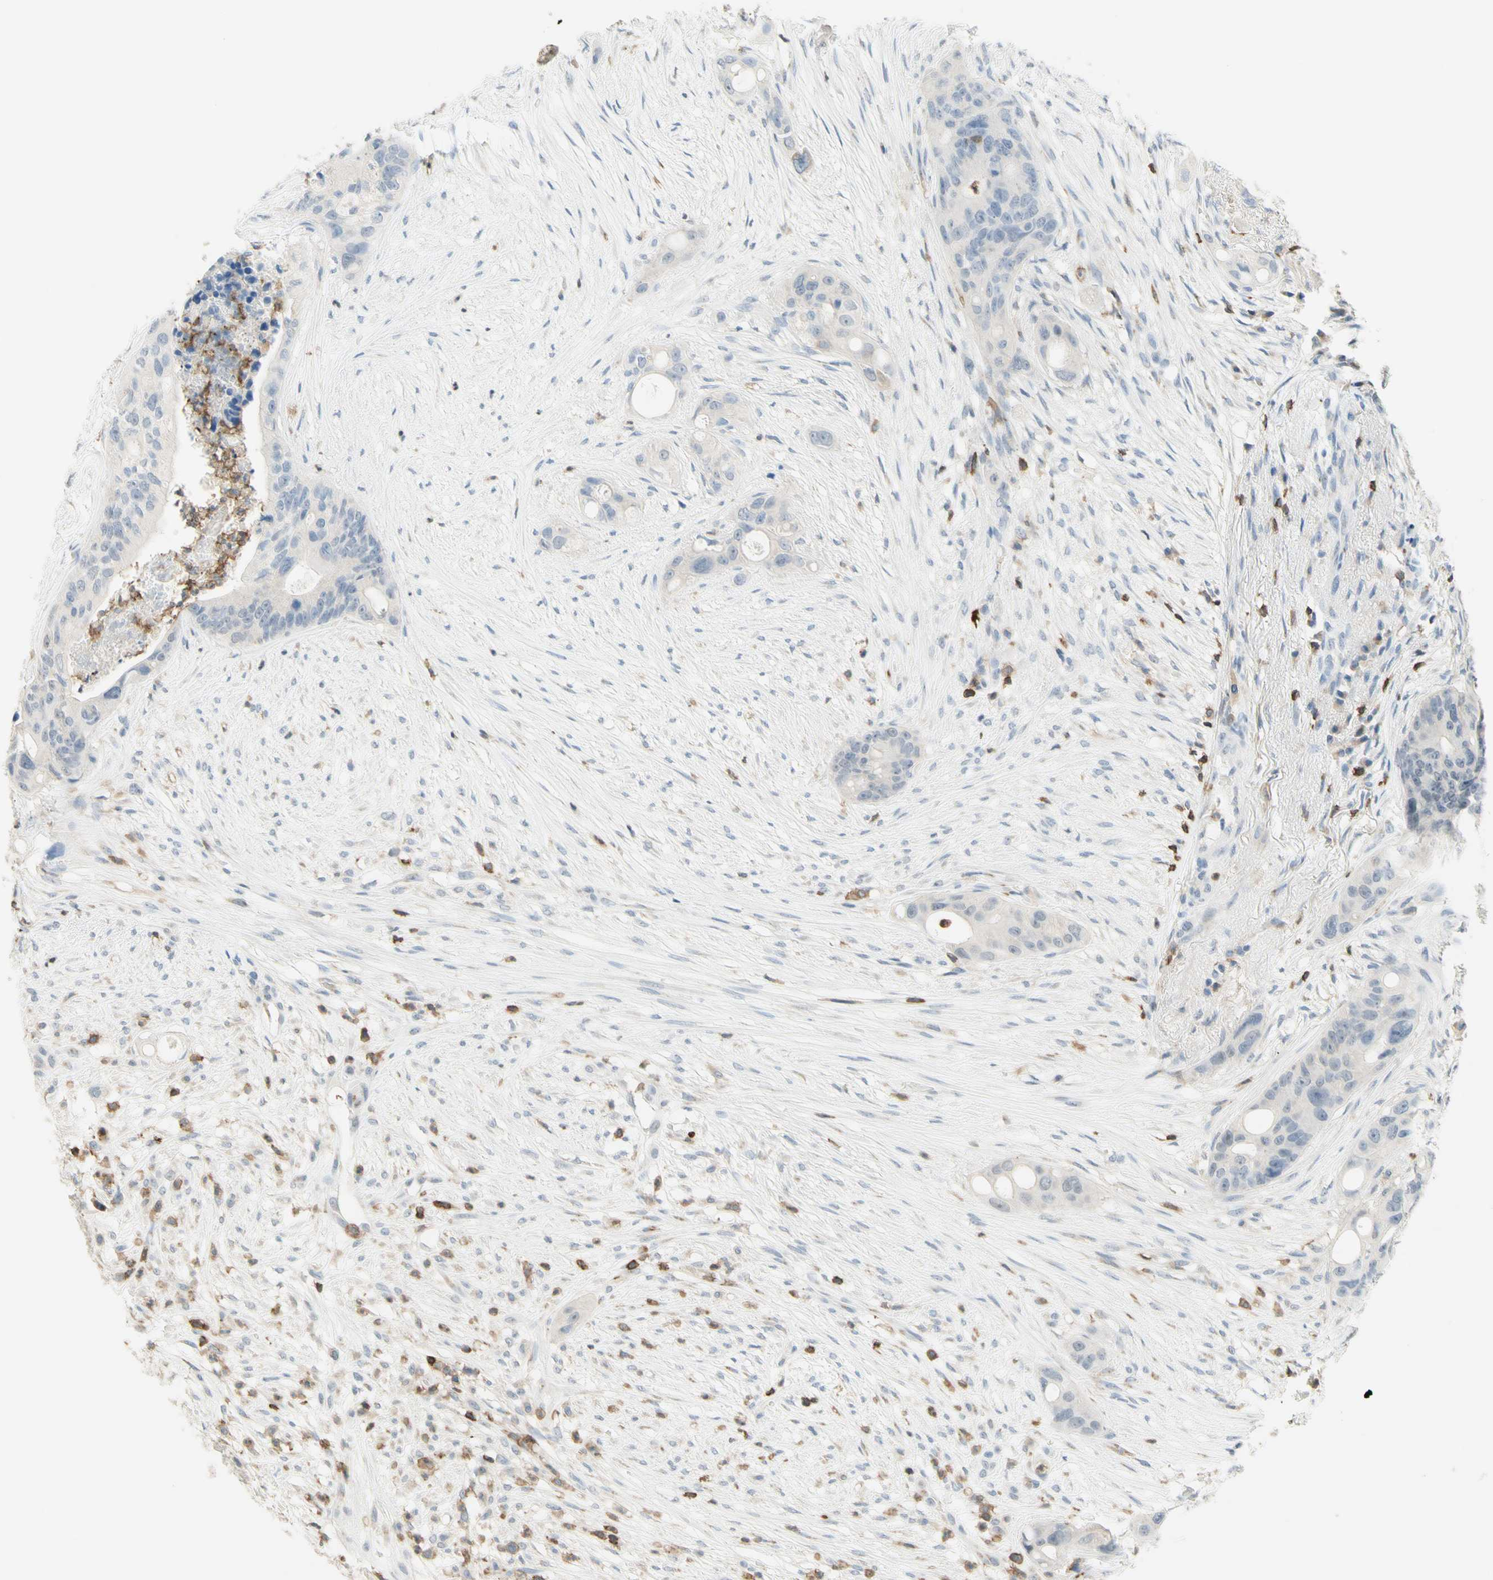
{"staining": {"intensity": "negative", "quantity": "none", "location": "none"}, "tissue": "colorectal cancer", "cell_type": "Tumor cells", "image_type": "cancer", "snomed": [{"axis": "morphology", "description": "Adenocarcinoma, NOS"}, {"axis": "topography", "description": "Colon"}], "caption": "A high-resolution histopathology image shows IHC staining of colorectal cancer (adenocarcinoma), which exhibits no significant positivity in tumor cells. (DAB (3,3'-diaminobenzidine) IHC with hematoxylin counter stain).", "gene": "SPINK6", "patient": {"sex": "female", "age": 57}}